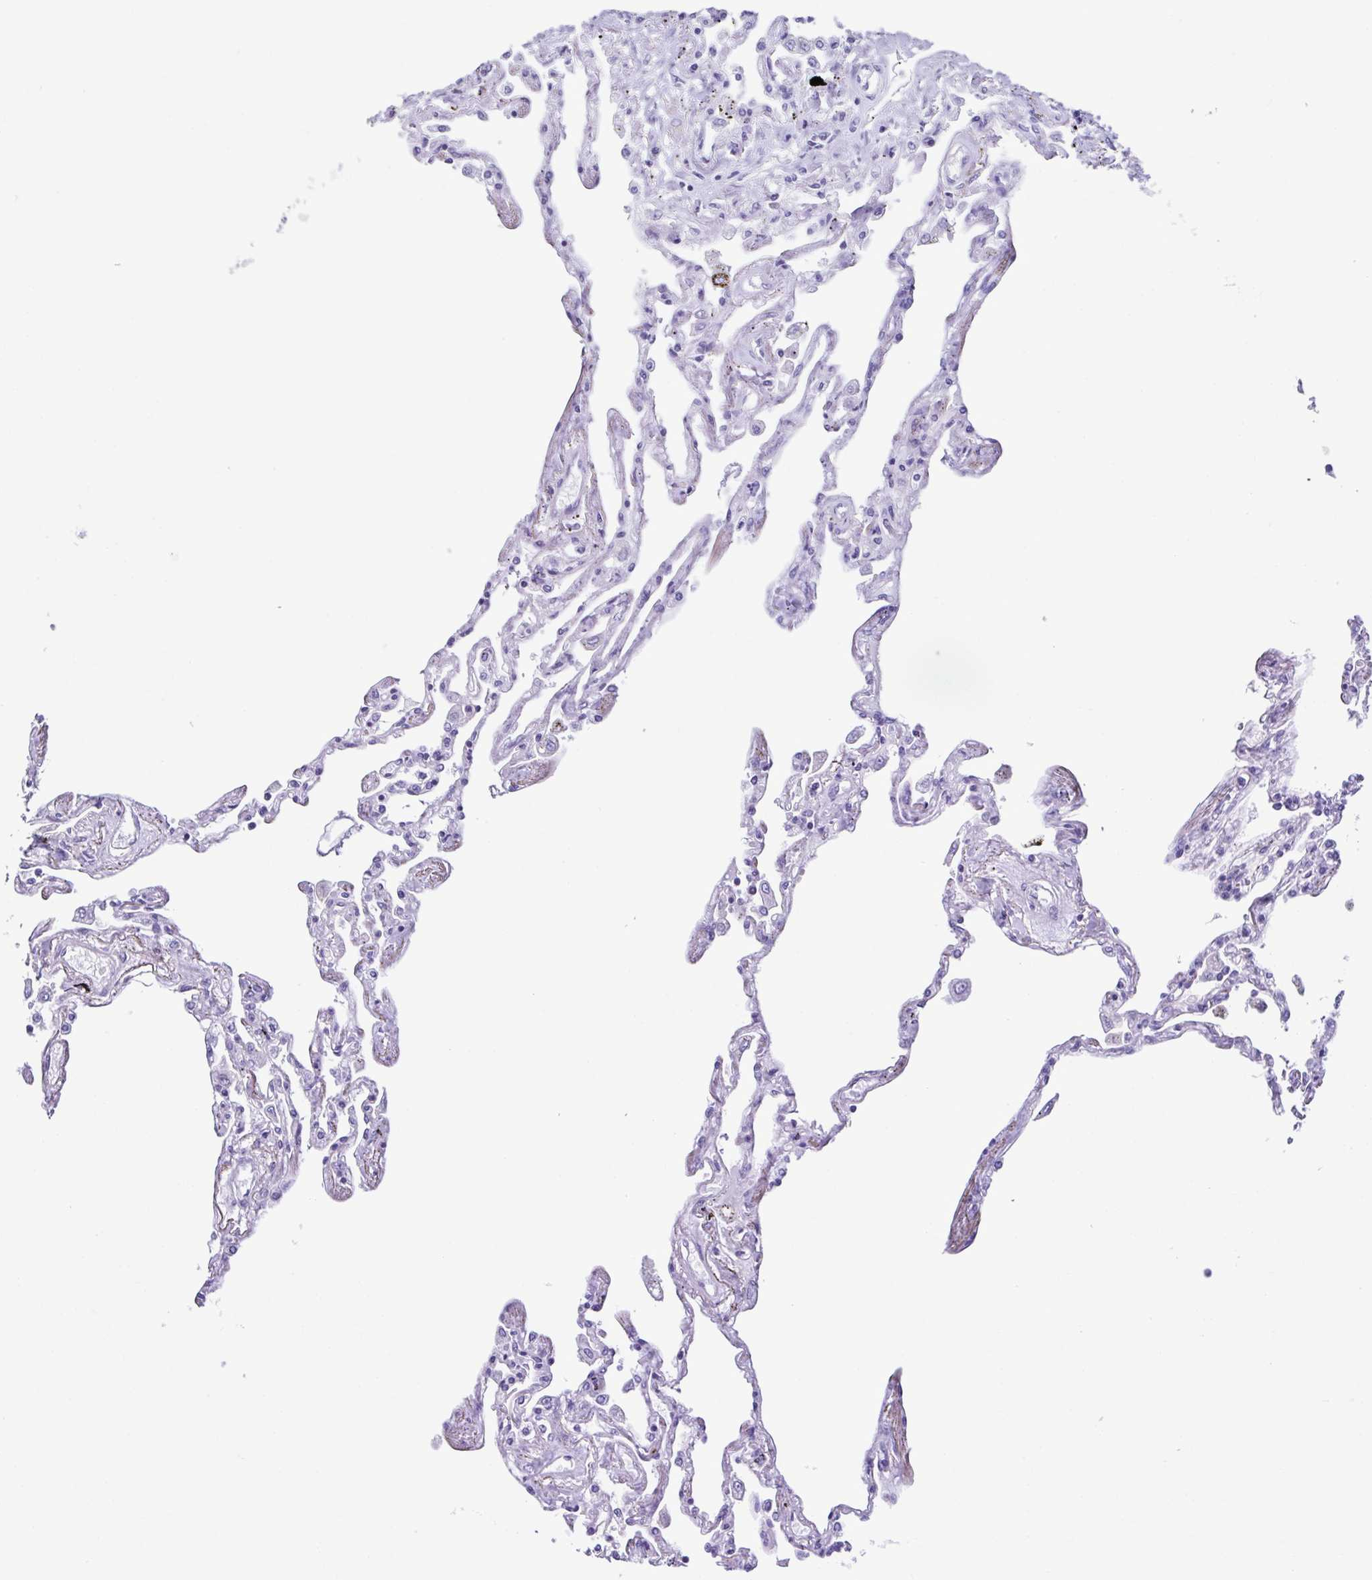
{"staining": {"intensity": "negative", "quantity": "none", "location": "none"}, "tissue": "lung", "cell_type": "Alveolar cells", "image_type": "normal", "snomed": [{"axis": "morphology", "description": "Normal tissue, NOS"}, {"axis": "morphology", "description": "Adenocarcinoma, NOS"}, {"axis": "topography", "description": "Cartilage tissue"}, {"axis": "topography", "description": "Lung"}], "caption": "Alveolar cells are negative for protein expression in normal human lung. (Brightfield microscopy of DAB (3,3'-diaminobenzidine) IHC at high magnification).", "gene": "ACTRT3", "patient": {"sex": "female", "age": 67}}